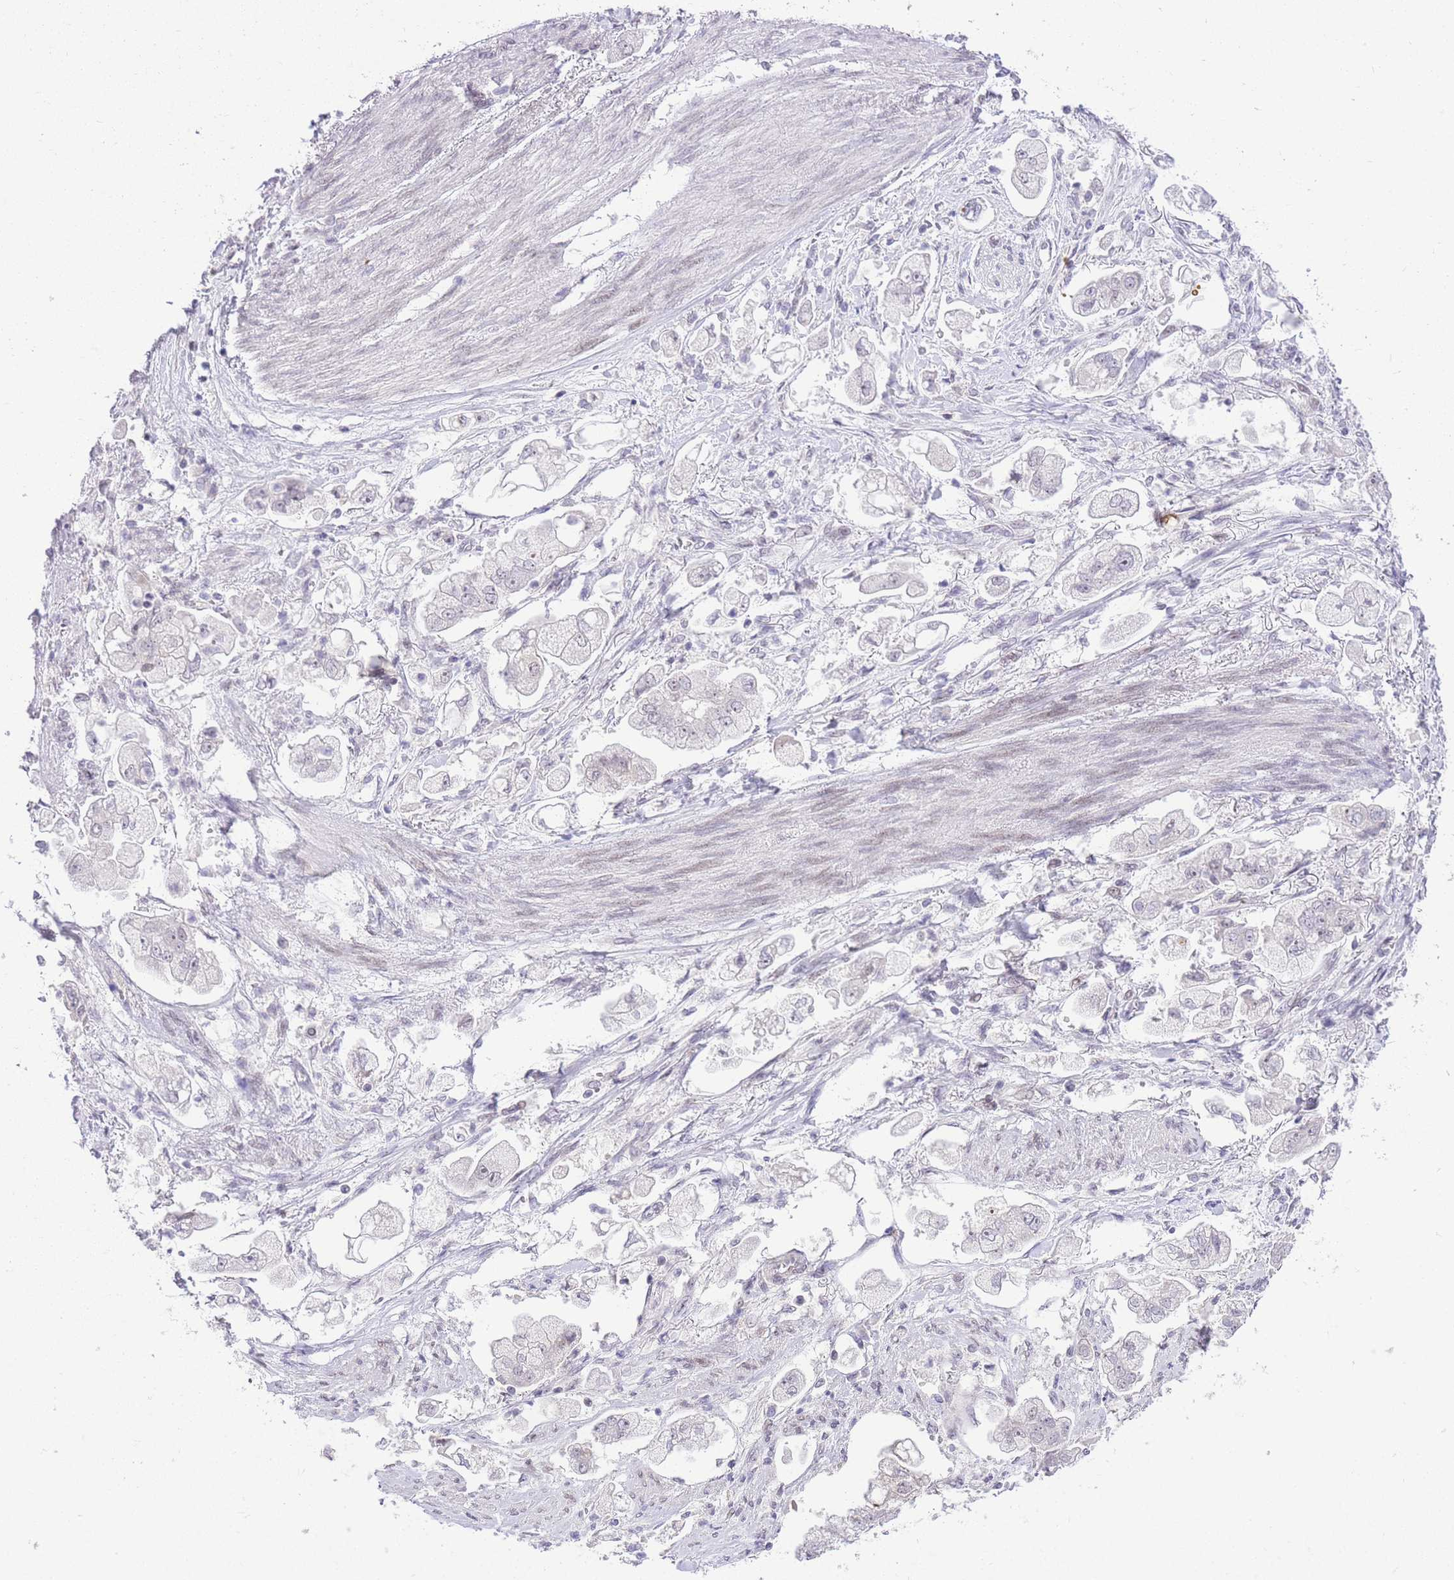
{"staining": {"intensity": "negative", "quantity": "none", "location": "none"}, "tissue": "stomach cancer", "cell_type": "Tumor cells", "image_type": "cancer", "snomed": [{"axis": "morphology", "description": "Adenocarcinoma, NOS"}, {"axis": "topography", "description": "Stomach"}], "caption": "Tumor cells show no significant expression in adenocarcinoma (stomach).", "gene": "STK39", "patient": {"sex": "male", "age": 62}}